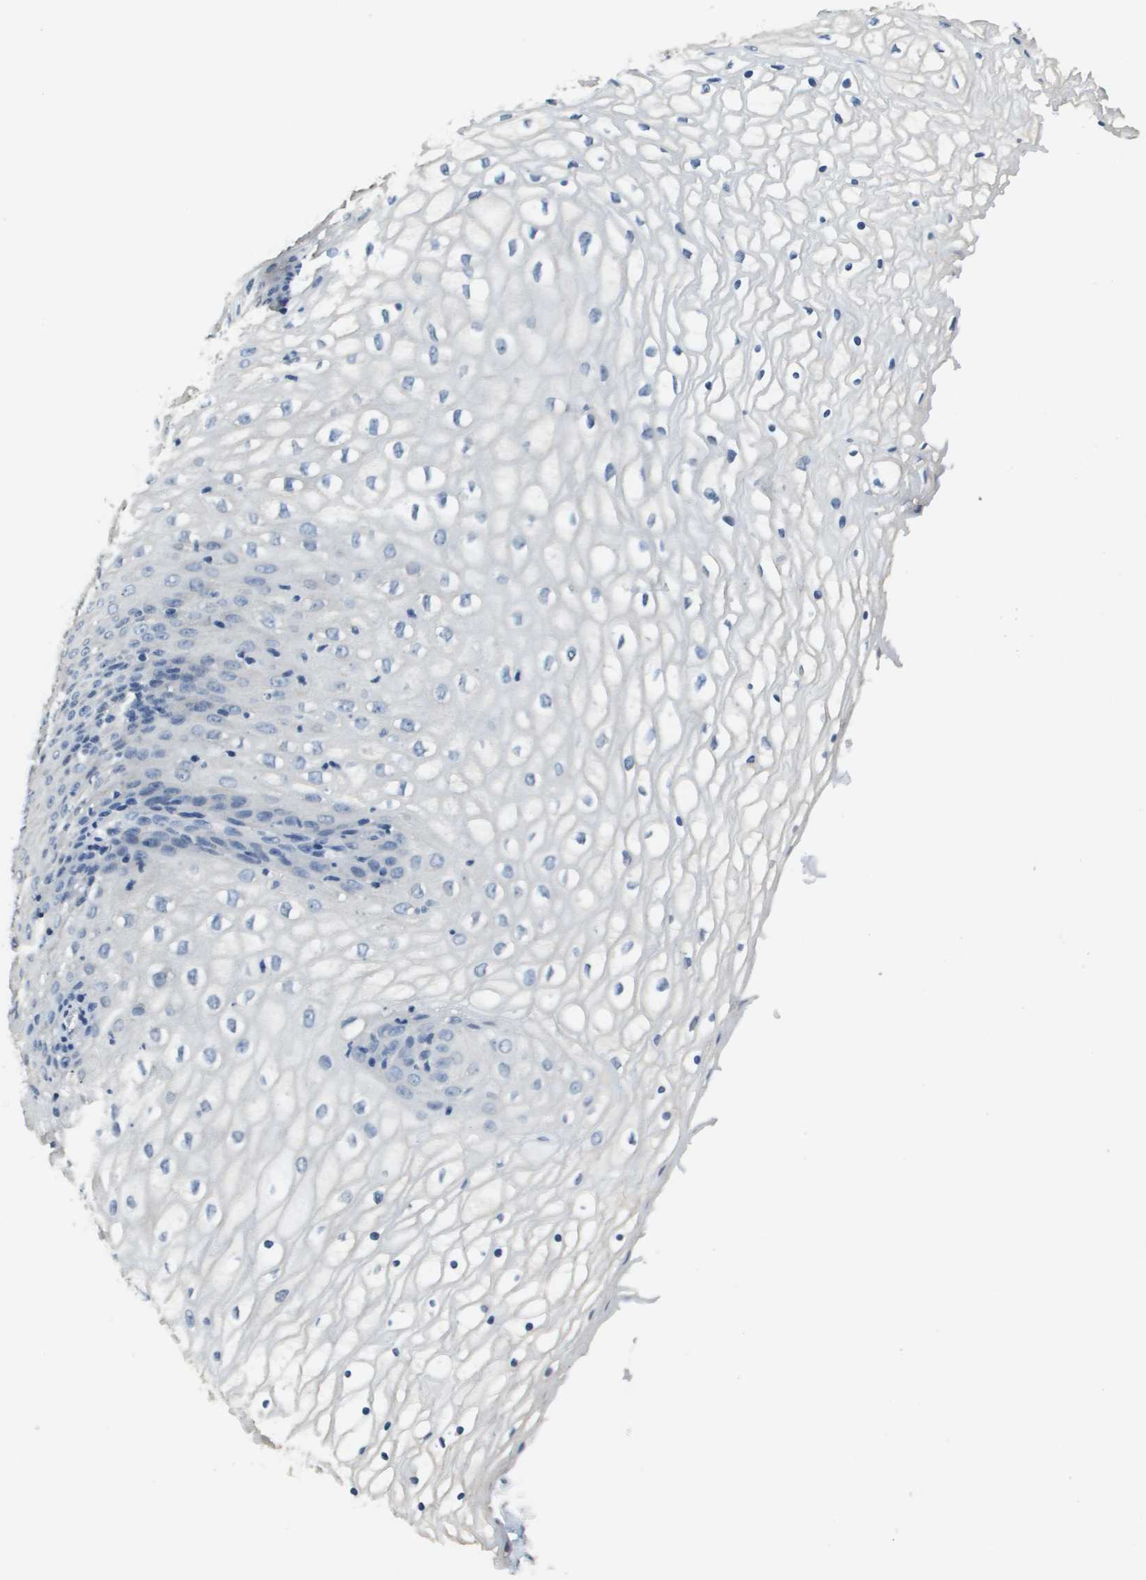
{"staining": {"intensity": "negative", "quantity": "none", "location": "none"}, "tissue": "vagina", "cell_type": "Squamous epithelial cells", "image_type": "normal", "snomed": [{"axis": "morphology", "description": "Normal tissue, NOS"}, {"axis": "topography", "description": "Vagina"}], "caption": "Normal vagina was stained to show a protein in brown. There is no significant positivity in squamous epithelial cells. (DAB immunohistochemistry (IHC) visualized using brightfield microscopy, high magnification).", "gene": "MT3", "patient": {"sex": "female", "age": 34}}